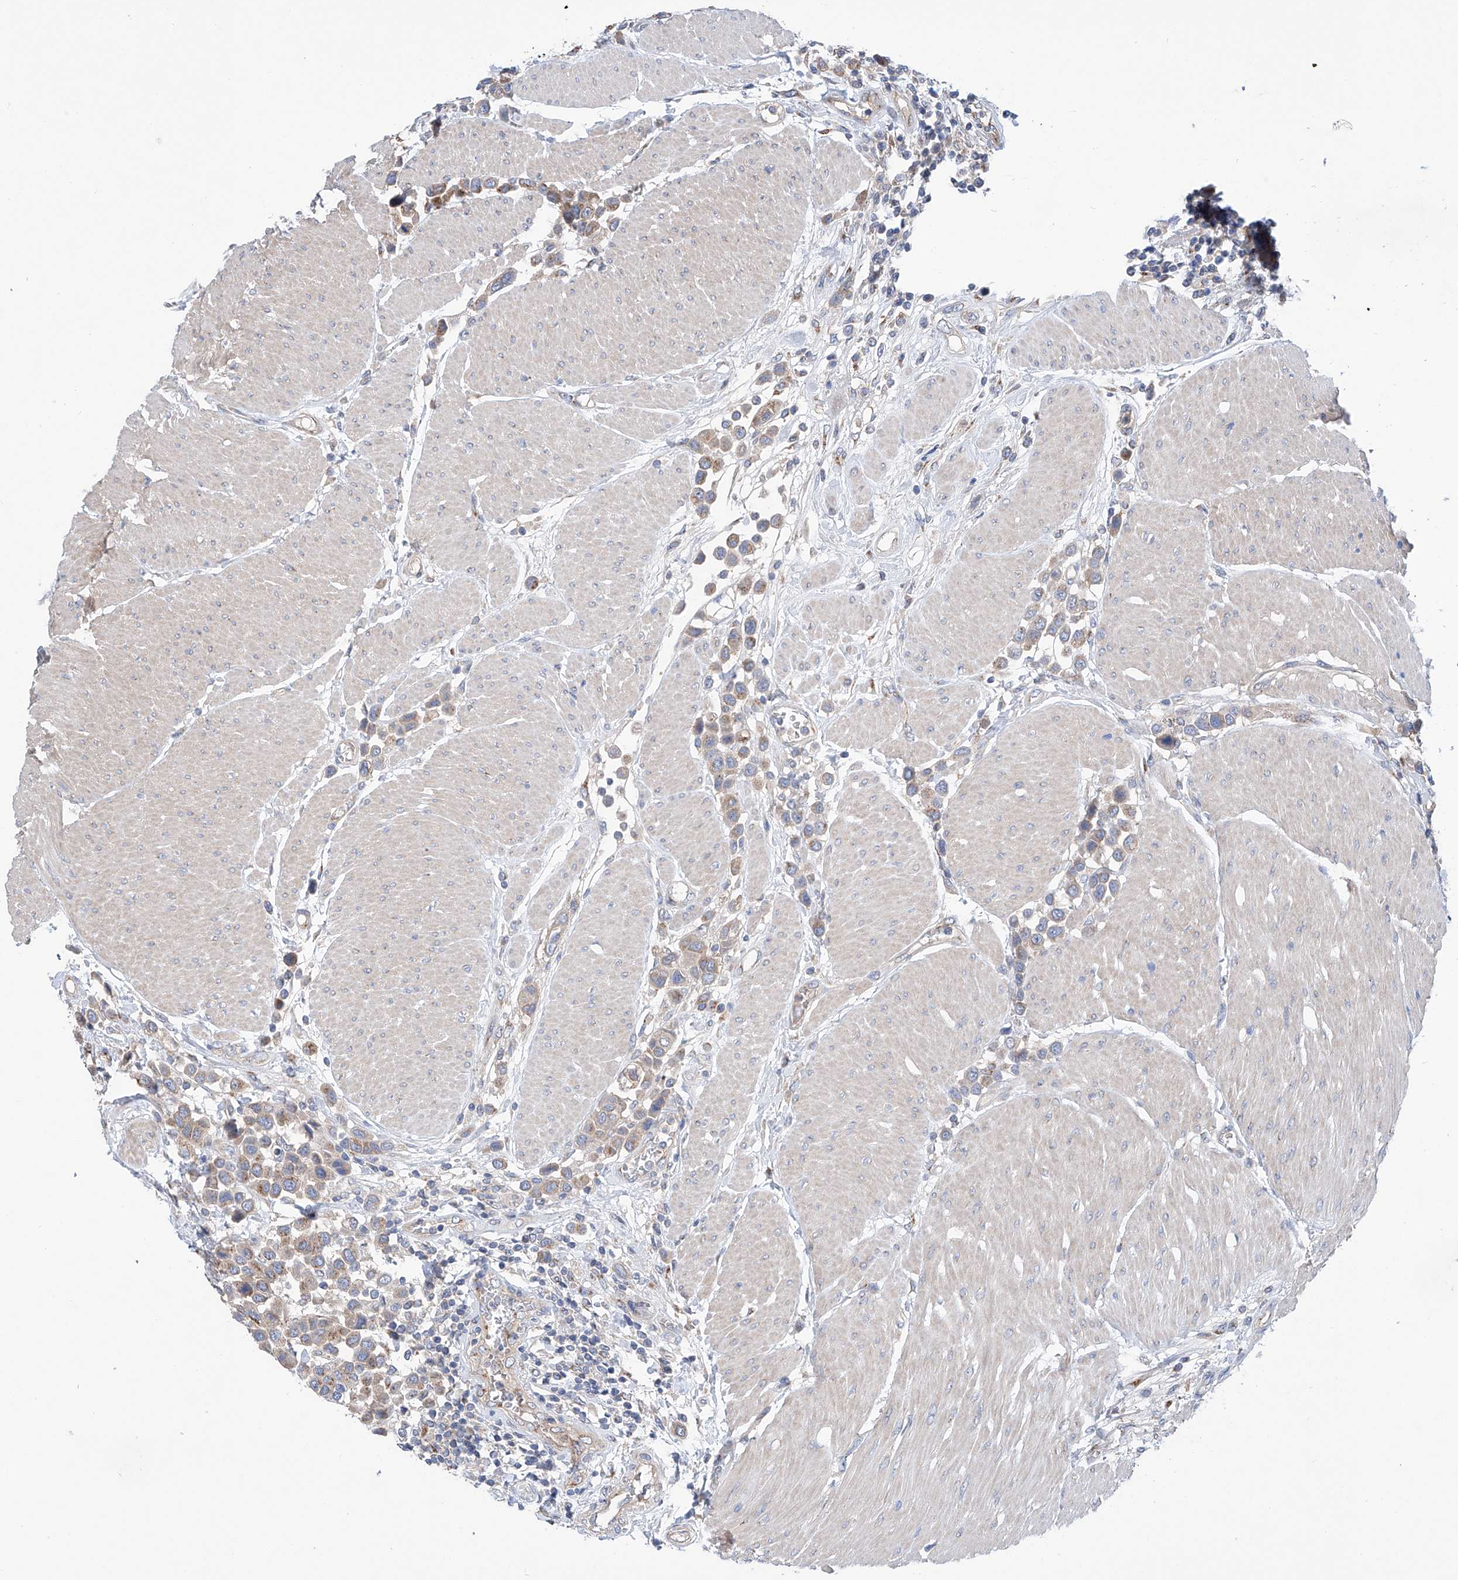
{"staining": {"intensity": "weak", "quantity": ">75%", "location": "cytoplasmic/membranous"}, "tissue": "urothelial cancer", "cell_type": "Tumor cells", "image_type": "cancer", "snomed": [{"axis": "morphology", "description": "Urothelial carcinoma, High grade"}, {"axis": "topography", "description": "Urinary bladder"}], "caption": "Urothelial cancer was stained to show a protein in brown. There is low levels of weak cytoplasmic/membranous expression in approximately >75% of tumor cells. (Brightfield microscopy of DAB IHC at high magnification).", "gene": "SLC22A7", "patient": {"sex": "male", "age": 50}}